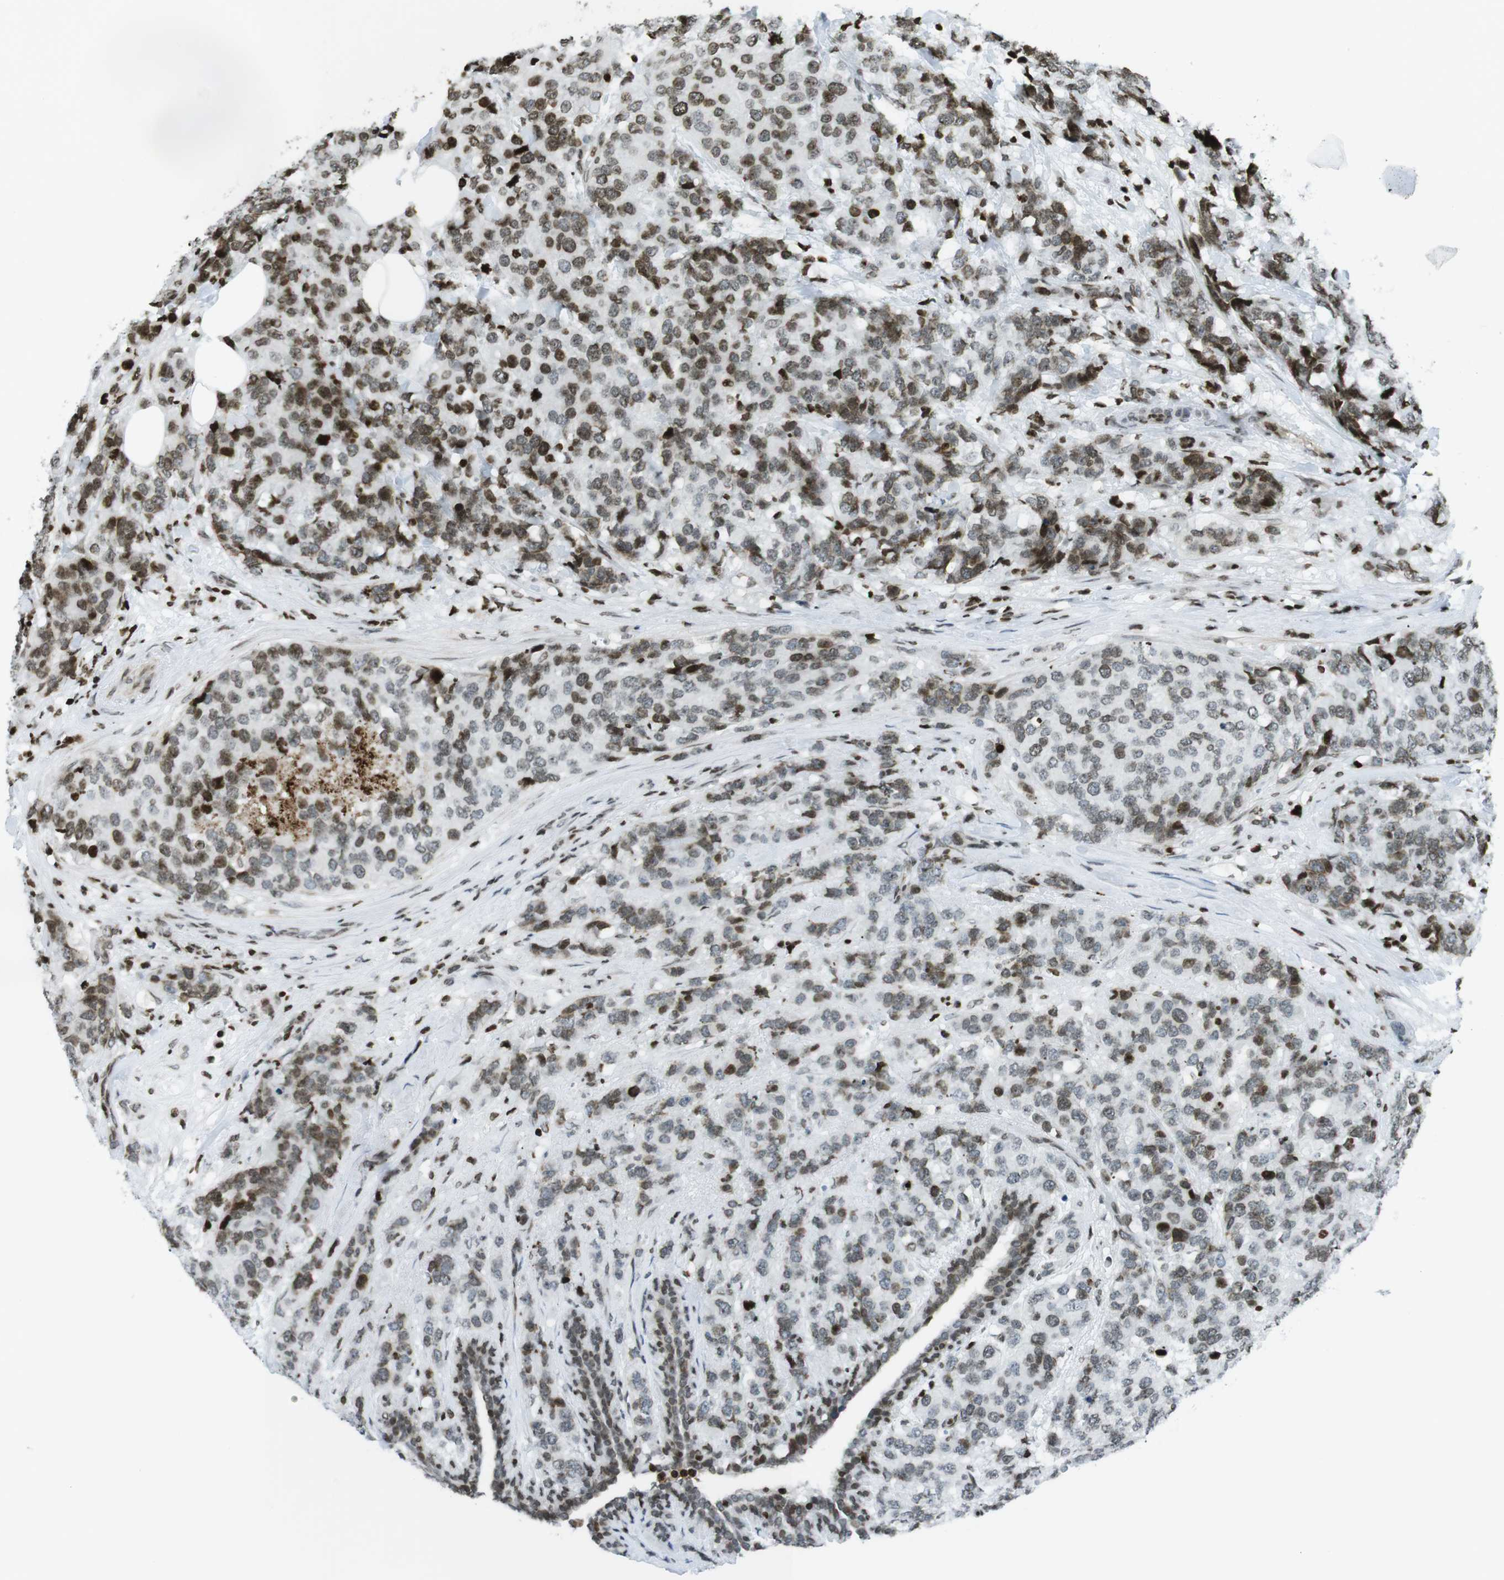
{"staining": {"intensity": "moderate", "quantity": "25%-75%", "location": "nuclear"}, "tissue": "breast cancer", "cell_type": "Tumor cells", "image_type": "cancer", "snomed": [{"axis": "morphology", "description": "Lobular carcinoma"}, {"axis": "topography", "description": "Breast"}], "caption": "Lobular carcinoma (breast) was stained to show a protein in brown. There is medium levels of moderate nuclear staining in about 25%-75% of tumor cells. The protein is stained brown, and the nuclei are stained in blue (DAB (3,3'-diaminobenzidine) IHC with brightfield microscopy, high magnification).", "gene": "H2AC8", "patient": {"sex": "female", "age": 59}}